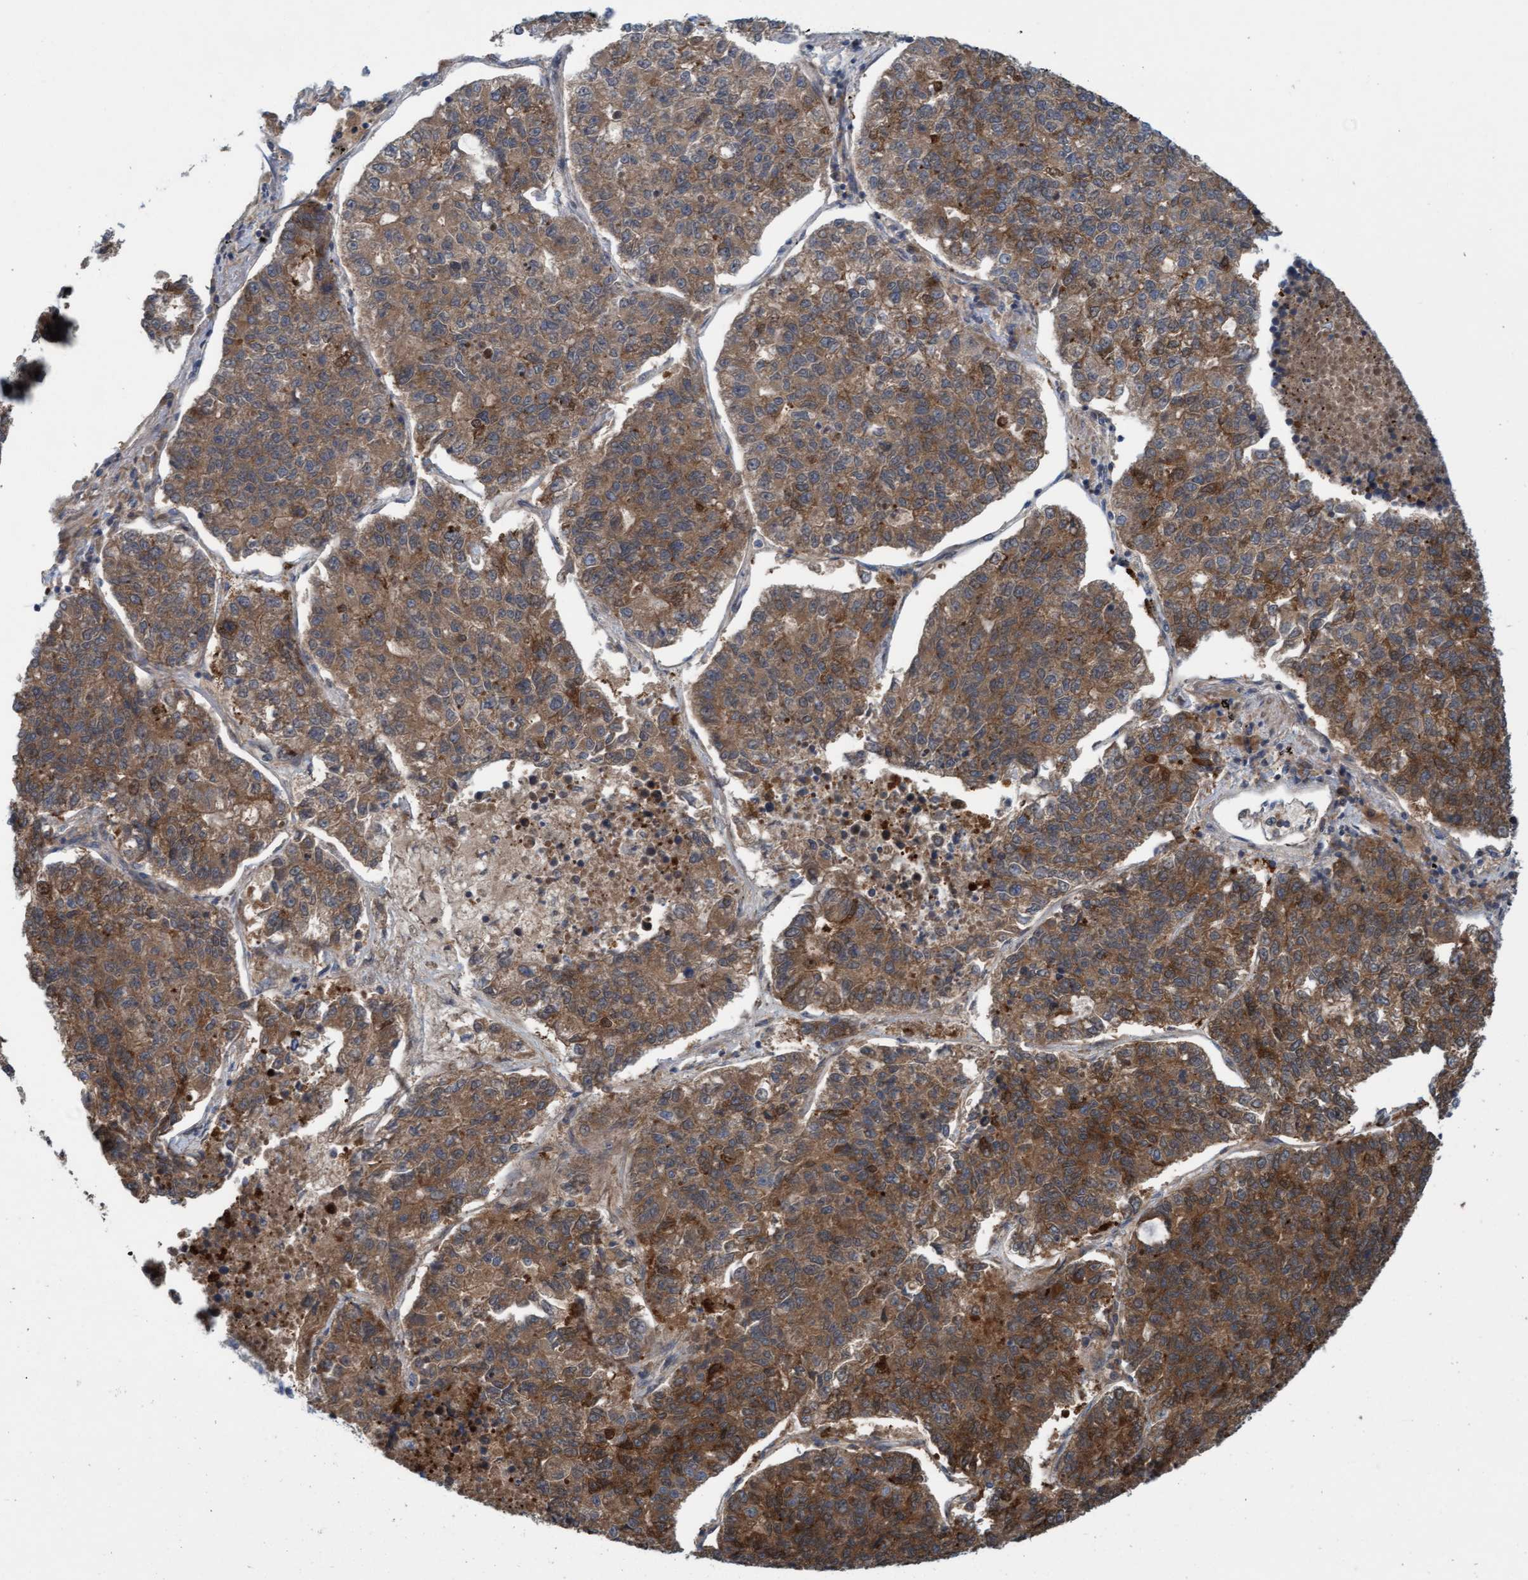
{"staining": {"intensity": "strong", "quantity": "25%-75%", "location": "cytoplasmic/membranous"}, "tissue": "lung cancer", "cell_type": "Tumor cells", "image_type": "cancer", "snomed": [{"axis": "morphology", "description": "Adenocarcinoma, NOS"}, {"axis": "topography", "description": "Lung"}], "caption": "Adenocarcinoma (lung) stained with IHC shows strong cytoplasmic/membranous expression in approximately 25%-75% of tumor cells.", "gene": "KLHL25", "patient": {"sex": "male", "age": 49}}